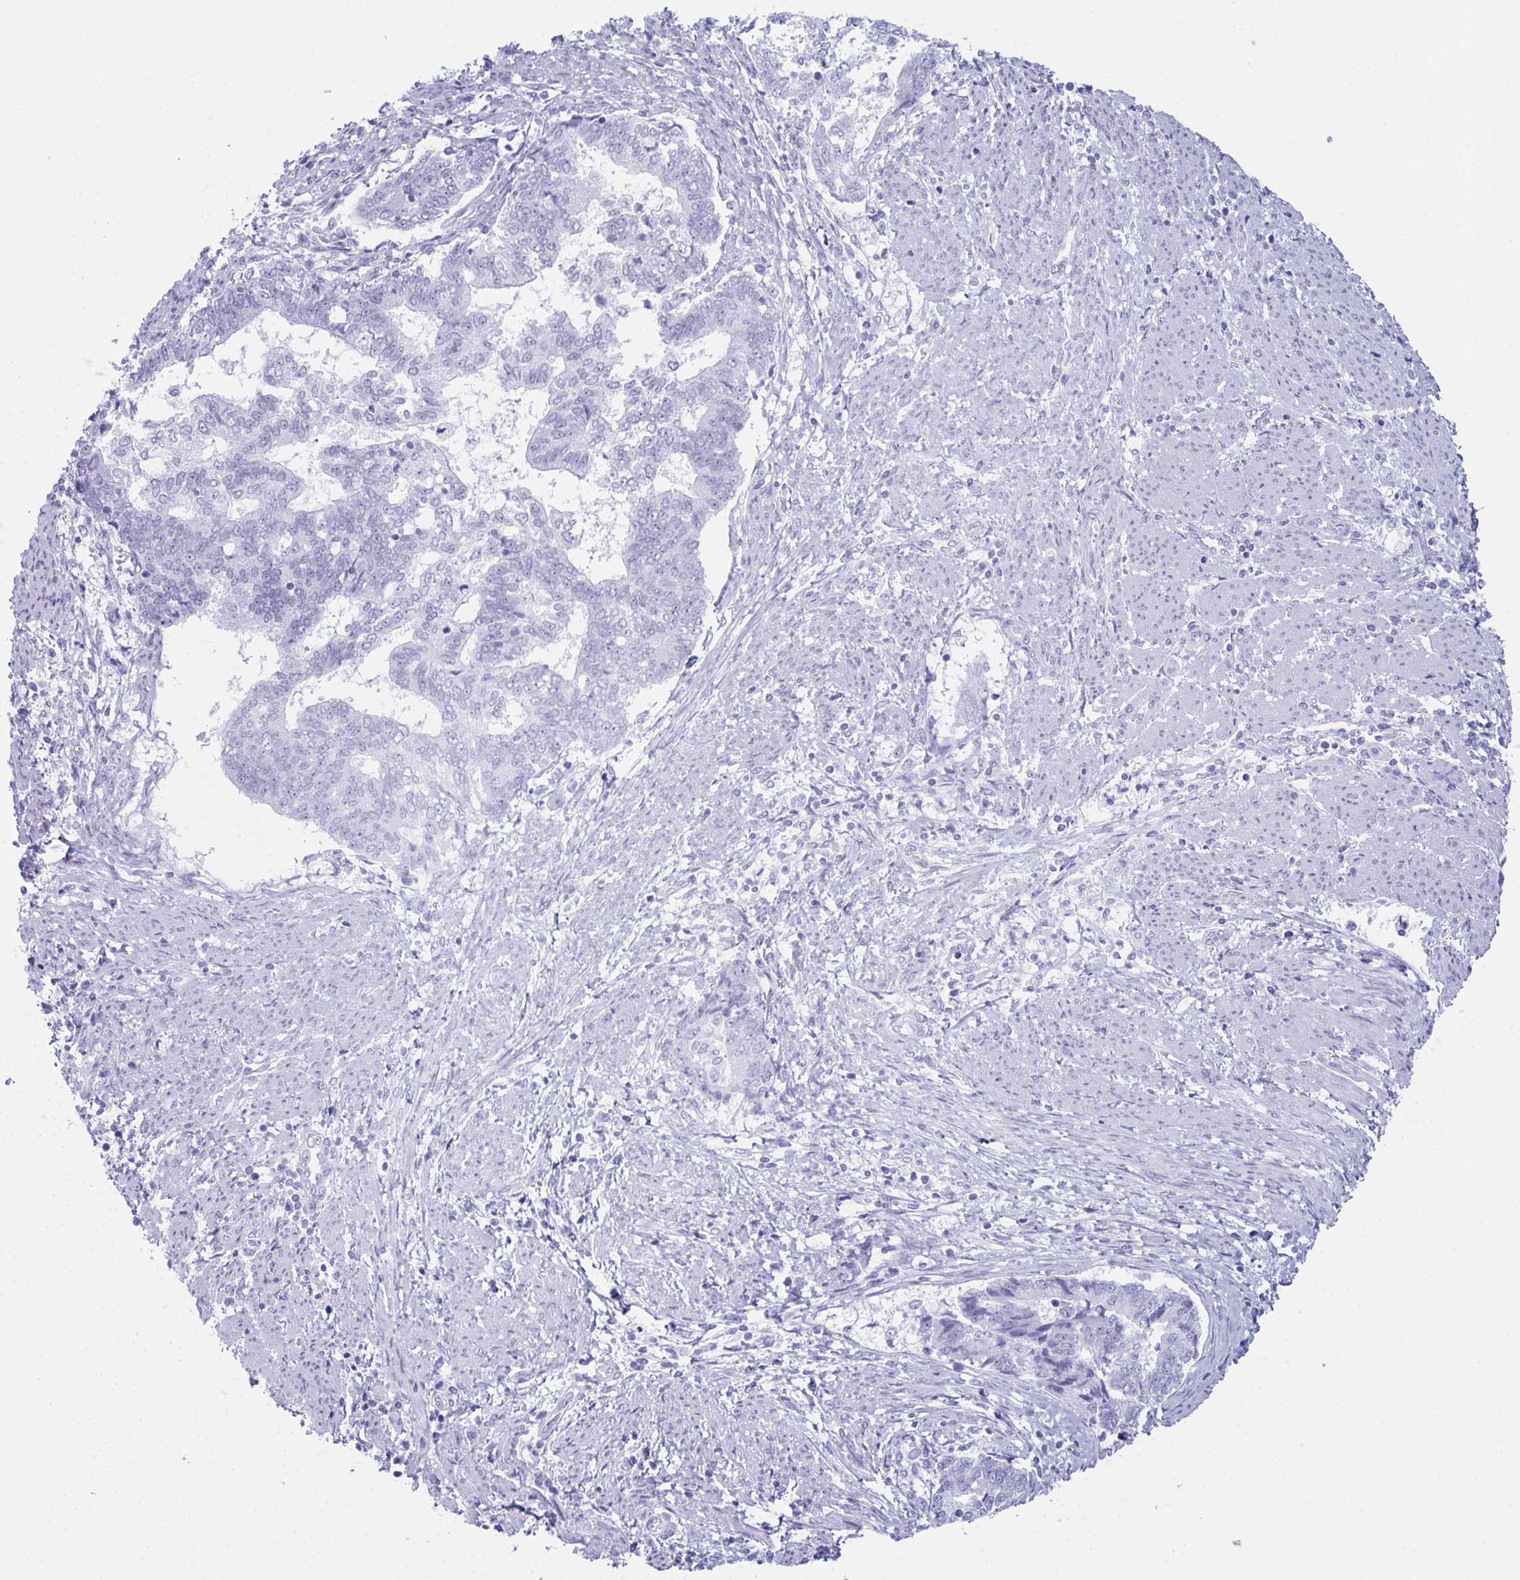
{"staining": {"intensity": "negative", "quantity": "none", "location": "none"}, "tissue": "endometrial cancer", "cell_type": "Tumor cells", "image_type": "cancer", "snomed": [{"axis": "morphology", "description": "Adenocarcinoma, NOS"}, {"axis": "topography", "description": "Endometrium"}], "caption": "The IHC photomicrograph has no significant staining in tumor cells of endometrial adenocarcinoma tissue.", "gene": "ENKUR", "patient": {"sex": "female", "age": 65}}